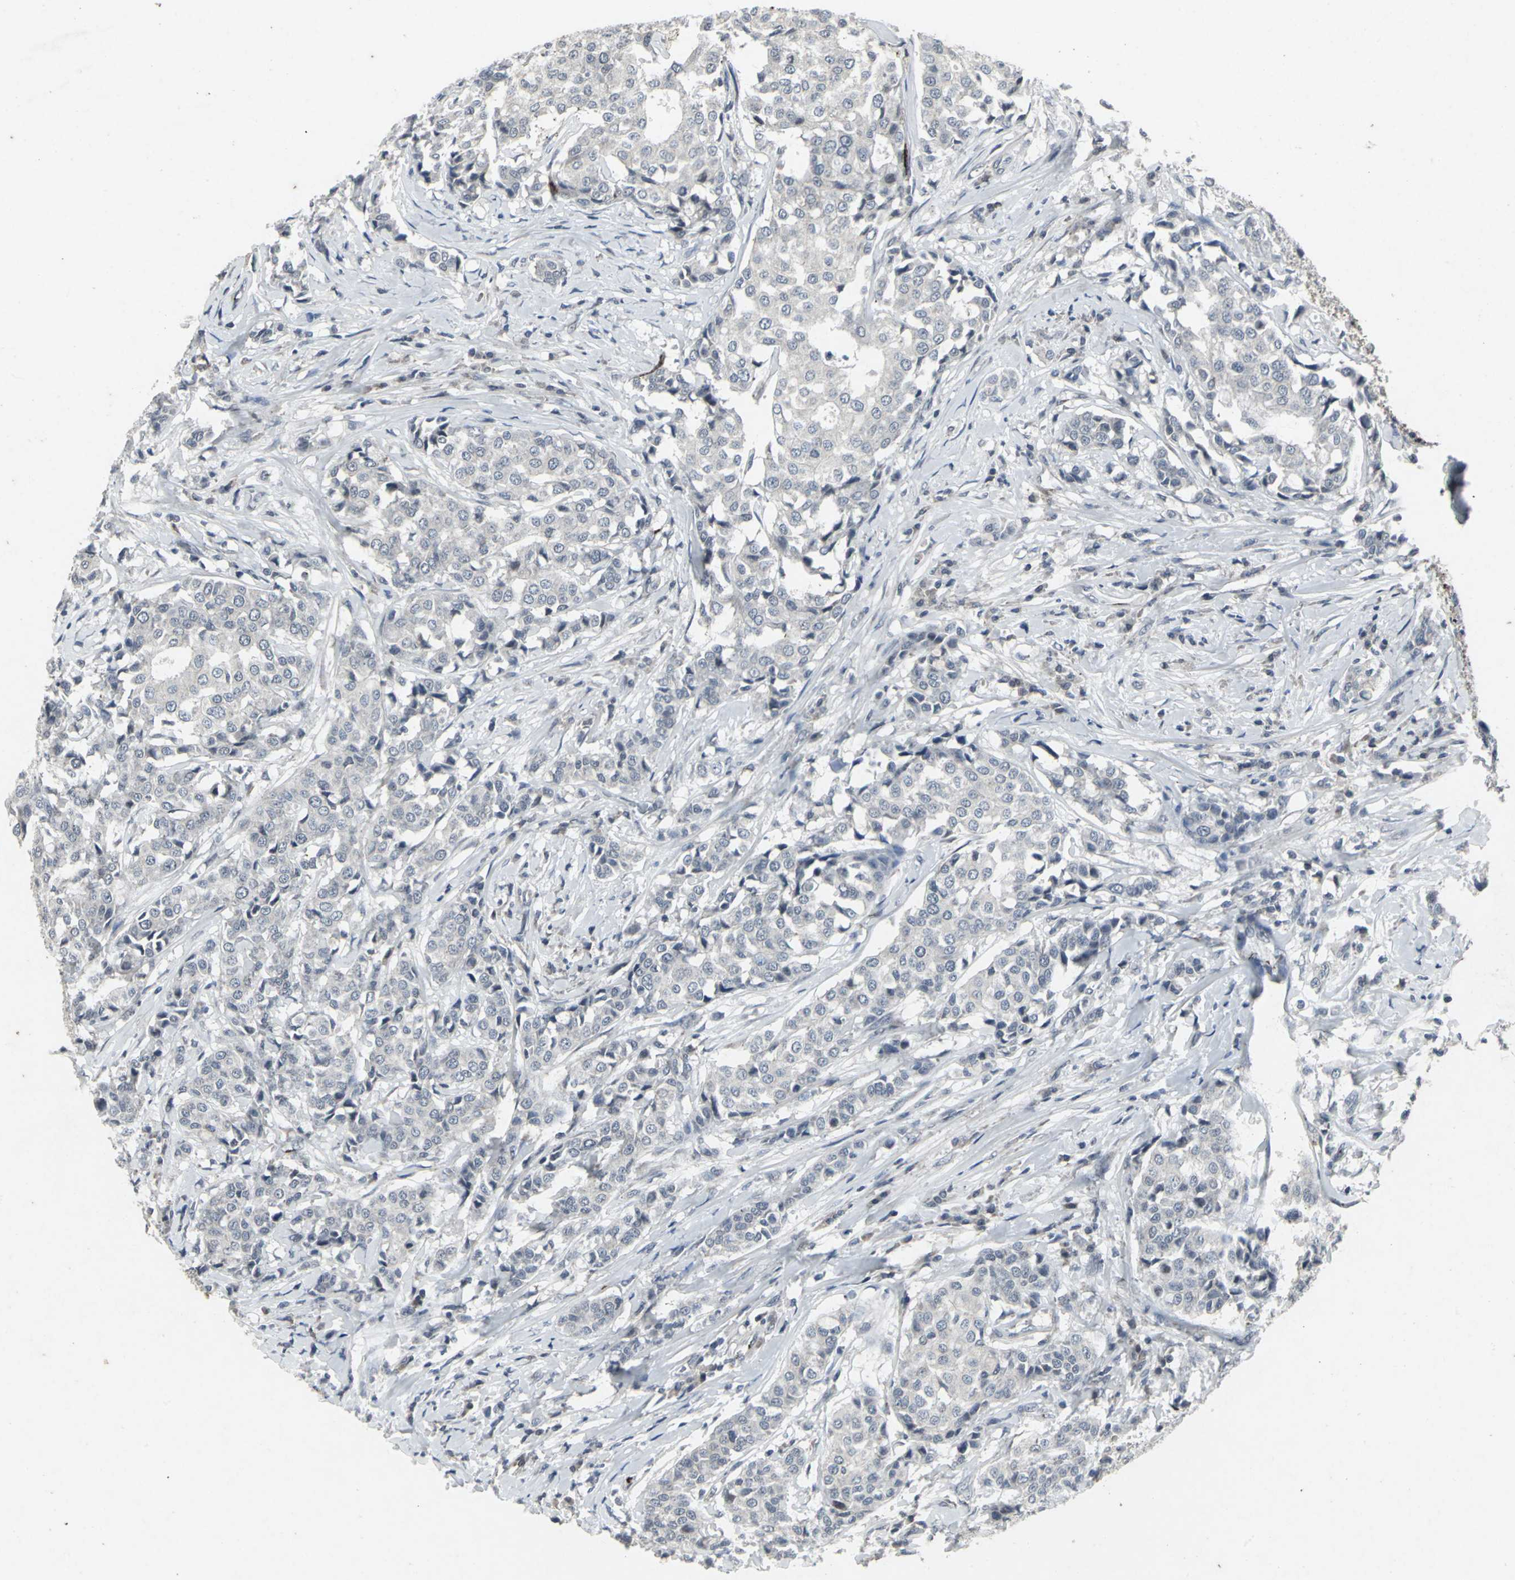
{"staining": {"intensity": "negative", "quantity": "none", "location": "none"}, "tissue": "breast cancer", "cell_type": "Tumor cells", "image_type": "cancer", "snomed": [{"axis": "morphology", "description": "Duct carcinoma"}, {"axis": "topography", "description": "Breast"}], "caption": "An immunohistochemistry image of breast cancer is shown. There is no staining in tumor cells of breast cancer.", "gene": "BMP4", "patient": {"sex": "female", "age": 27}}